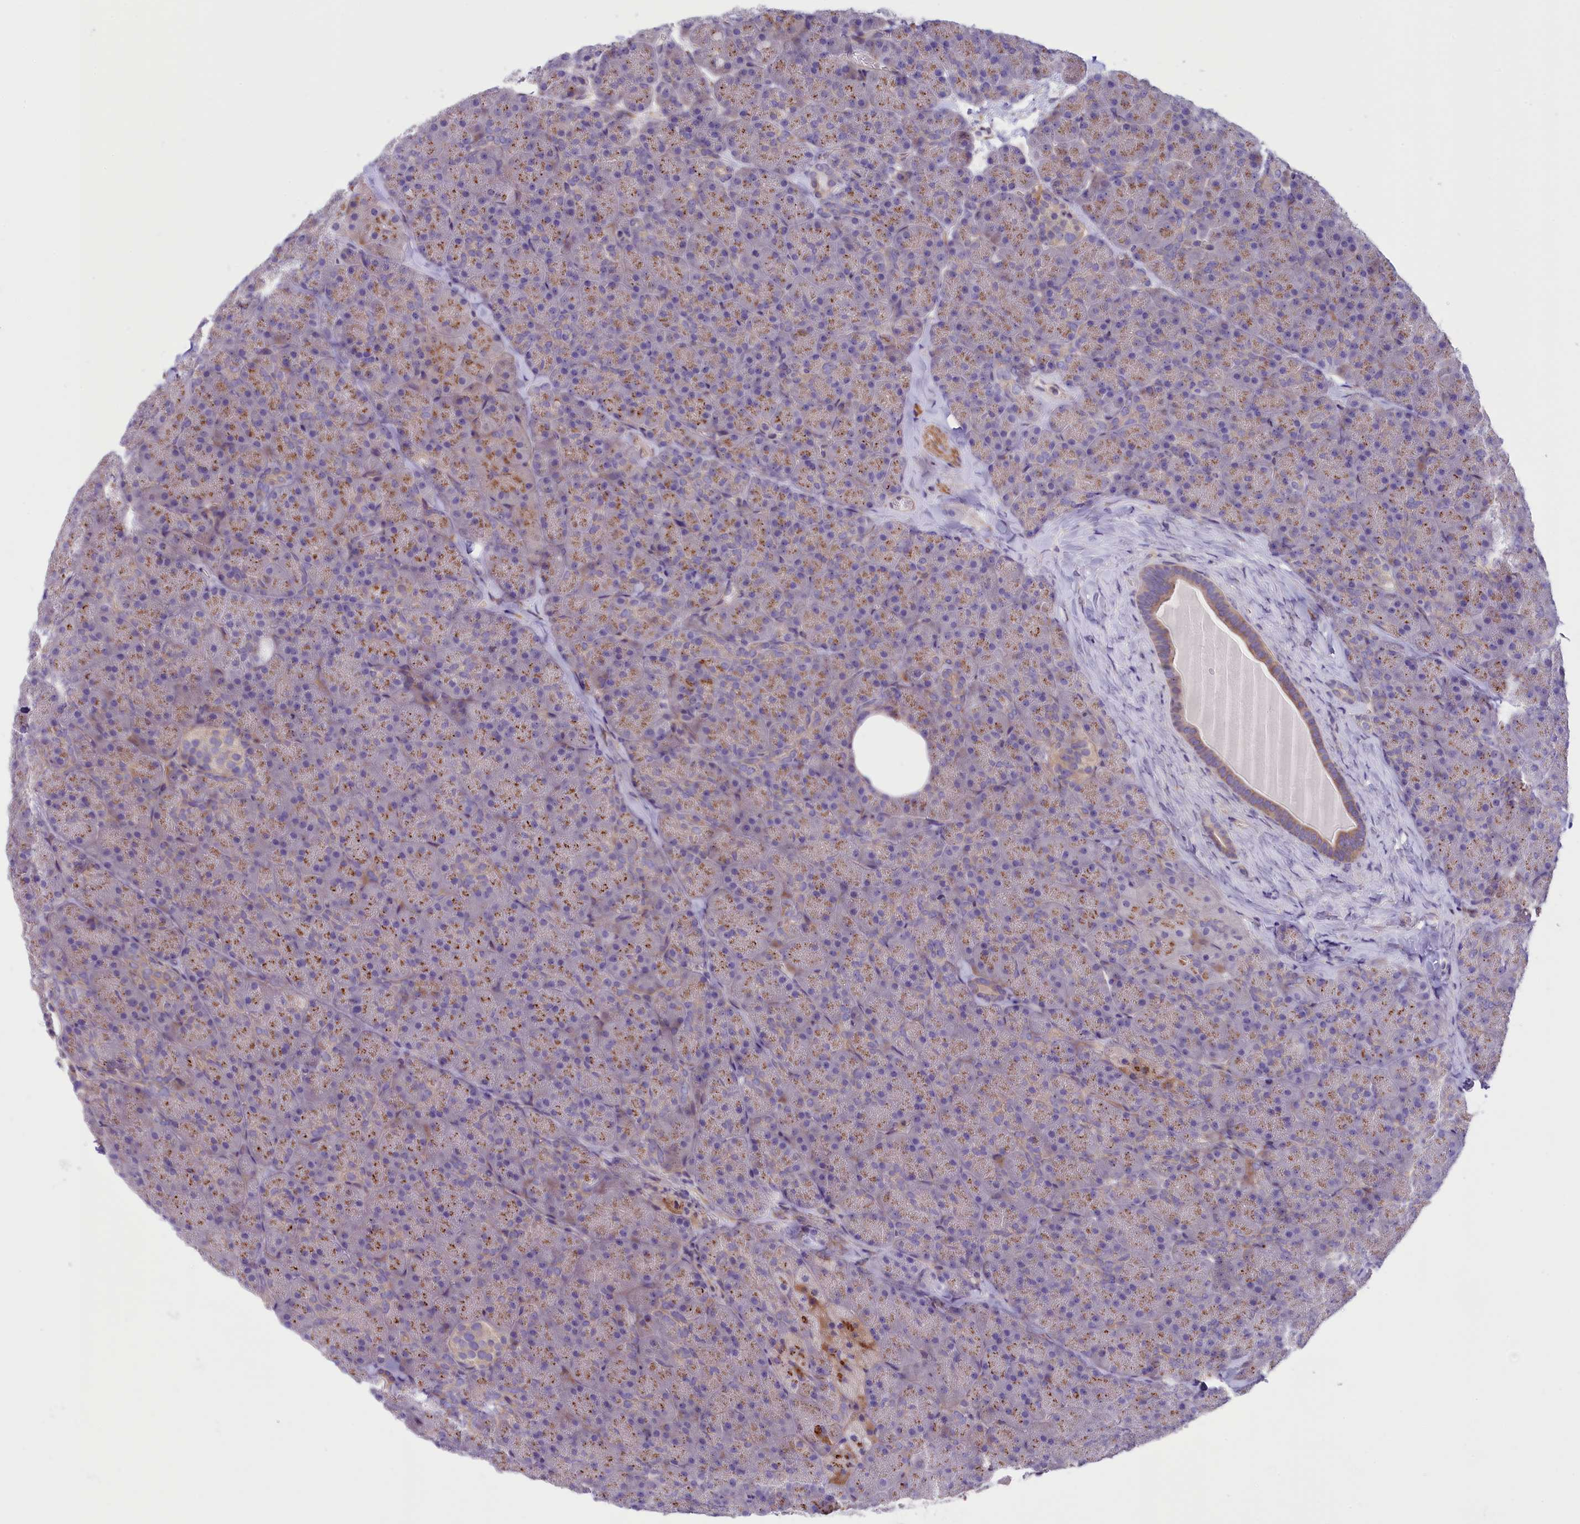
{"staining": {"intensity": "moderate", "quantity": "25%-75%", "location": "cytoplasmic/membranous"}, "tissue": "pancreas", "cell_type": "Exocrine glandular cells", "image_type": "normal", "snomed": [{"axis": "morphology", "description": "Normal tissue, NOS"}, {"axis": "topography", "description": "Pancreas"}], "caption": "Protein staining demonstrates moderate cytoplasmic/membranous positivity in about 25%-75% of exocrine glandular cells in normal pancreas.", "gene": "GPR108", "patient": {"sex": "male", "age": 36}}